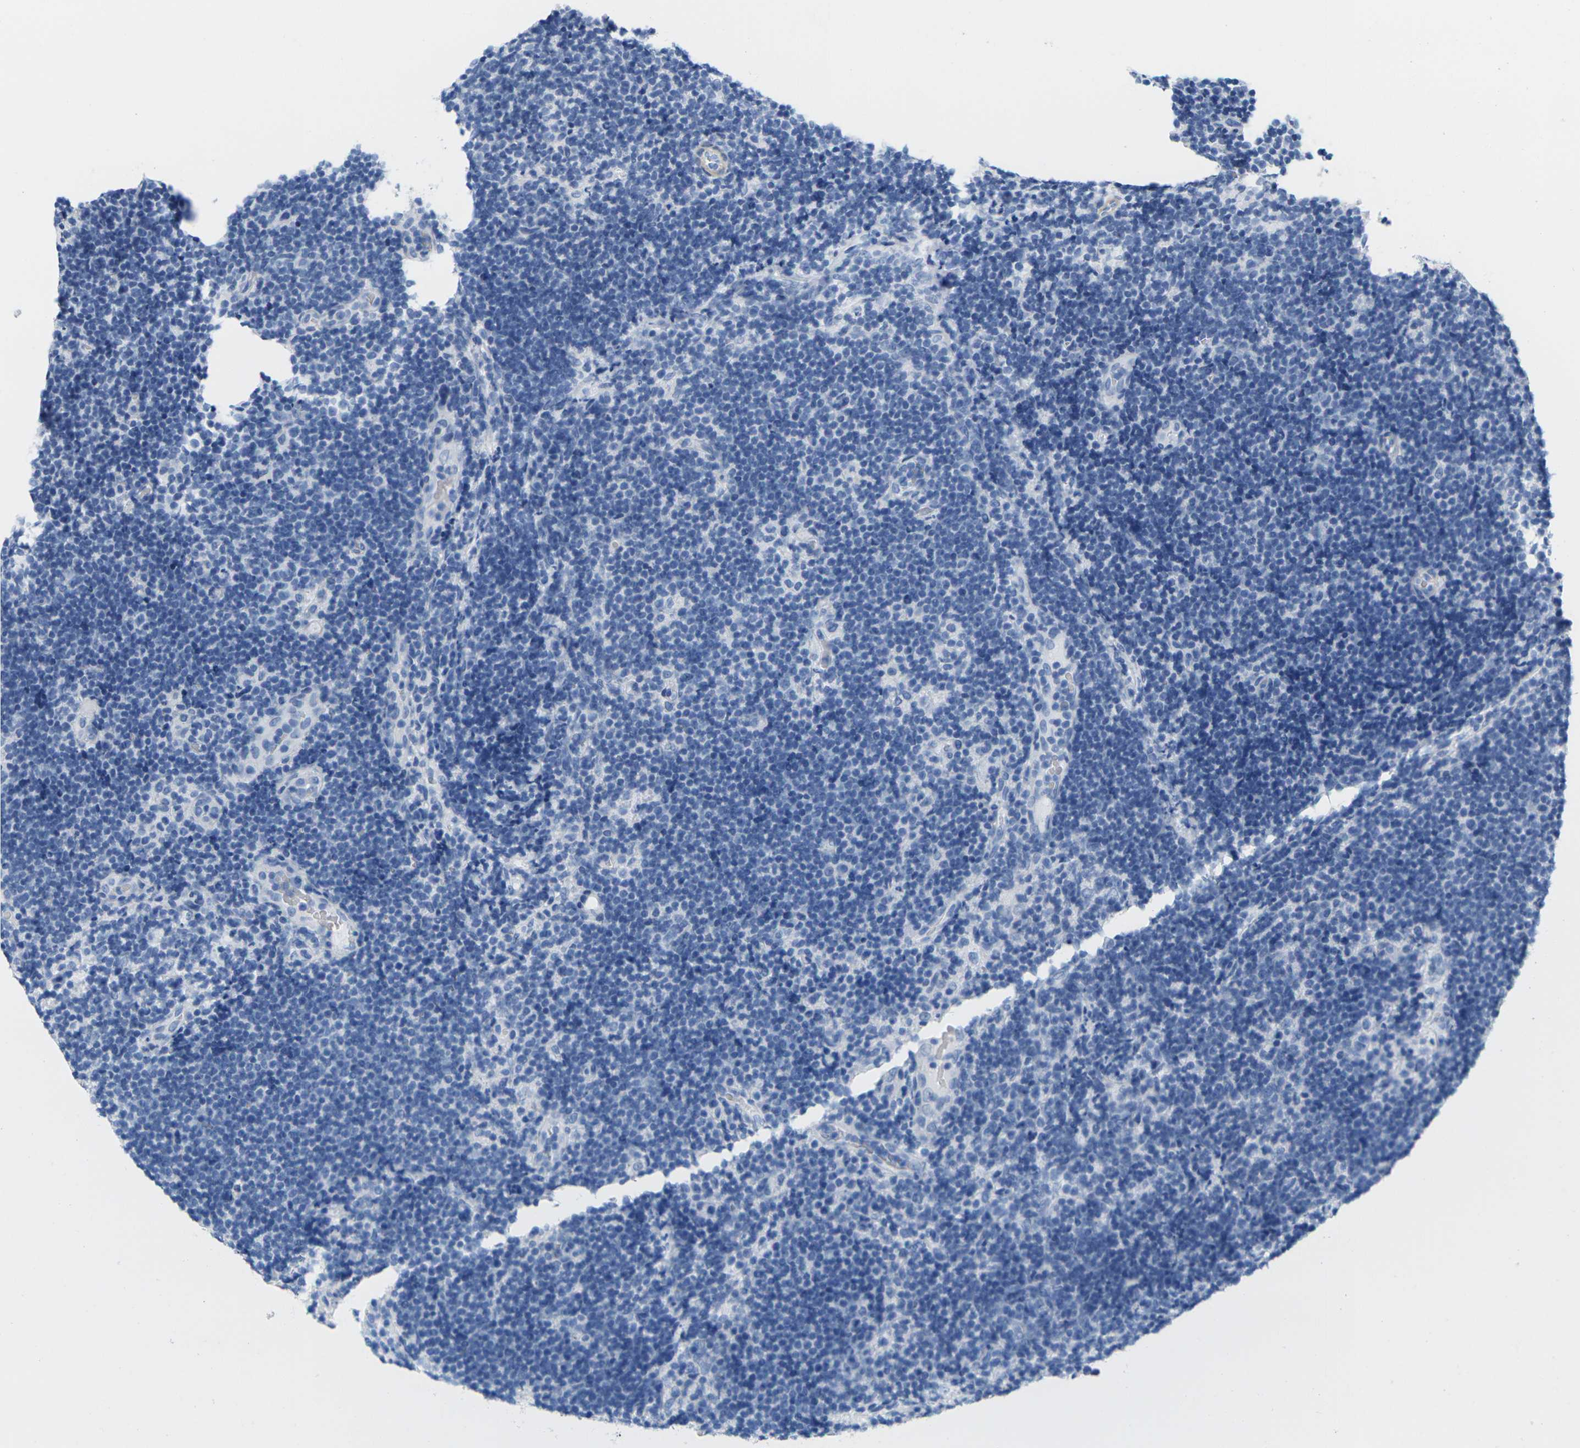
{"staining": {"intensity": "negative", "quantity": "none", "location": "none"}, "tissue": "lymphoma", "cell_type": "Tumor cells", "image_type": "cancer", "snomed": [{"axis": "morphology", "description": "Malignant lymphoma, non-Hodgkin's type, Low grade"}, {"axis": "topography", "description": "Lymph node"}], "caption": "Immunohistochemical staining of human malignant lymphoma, non-Hodgkin's type (low-grade) exhibits no significant staining in tumor cells.", "gene": "CNN1", "patient": {"sex": "male", "age": 83}}